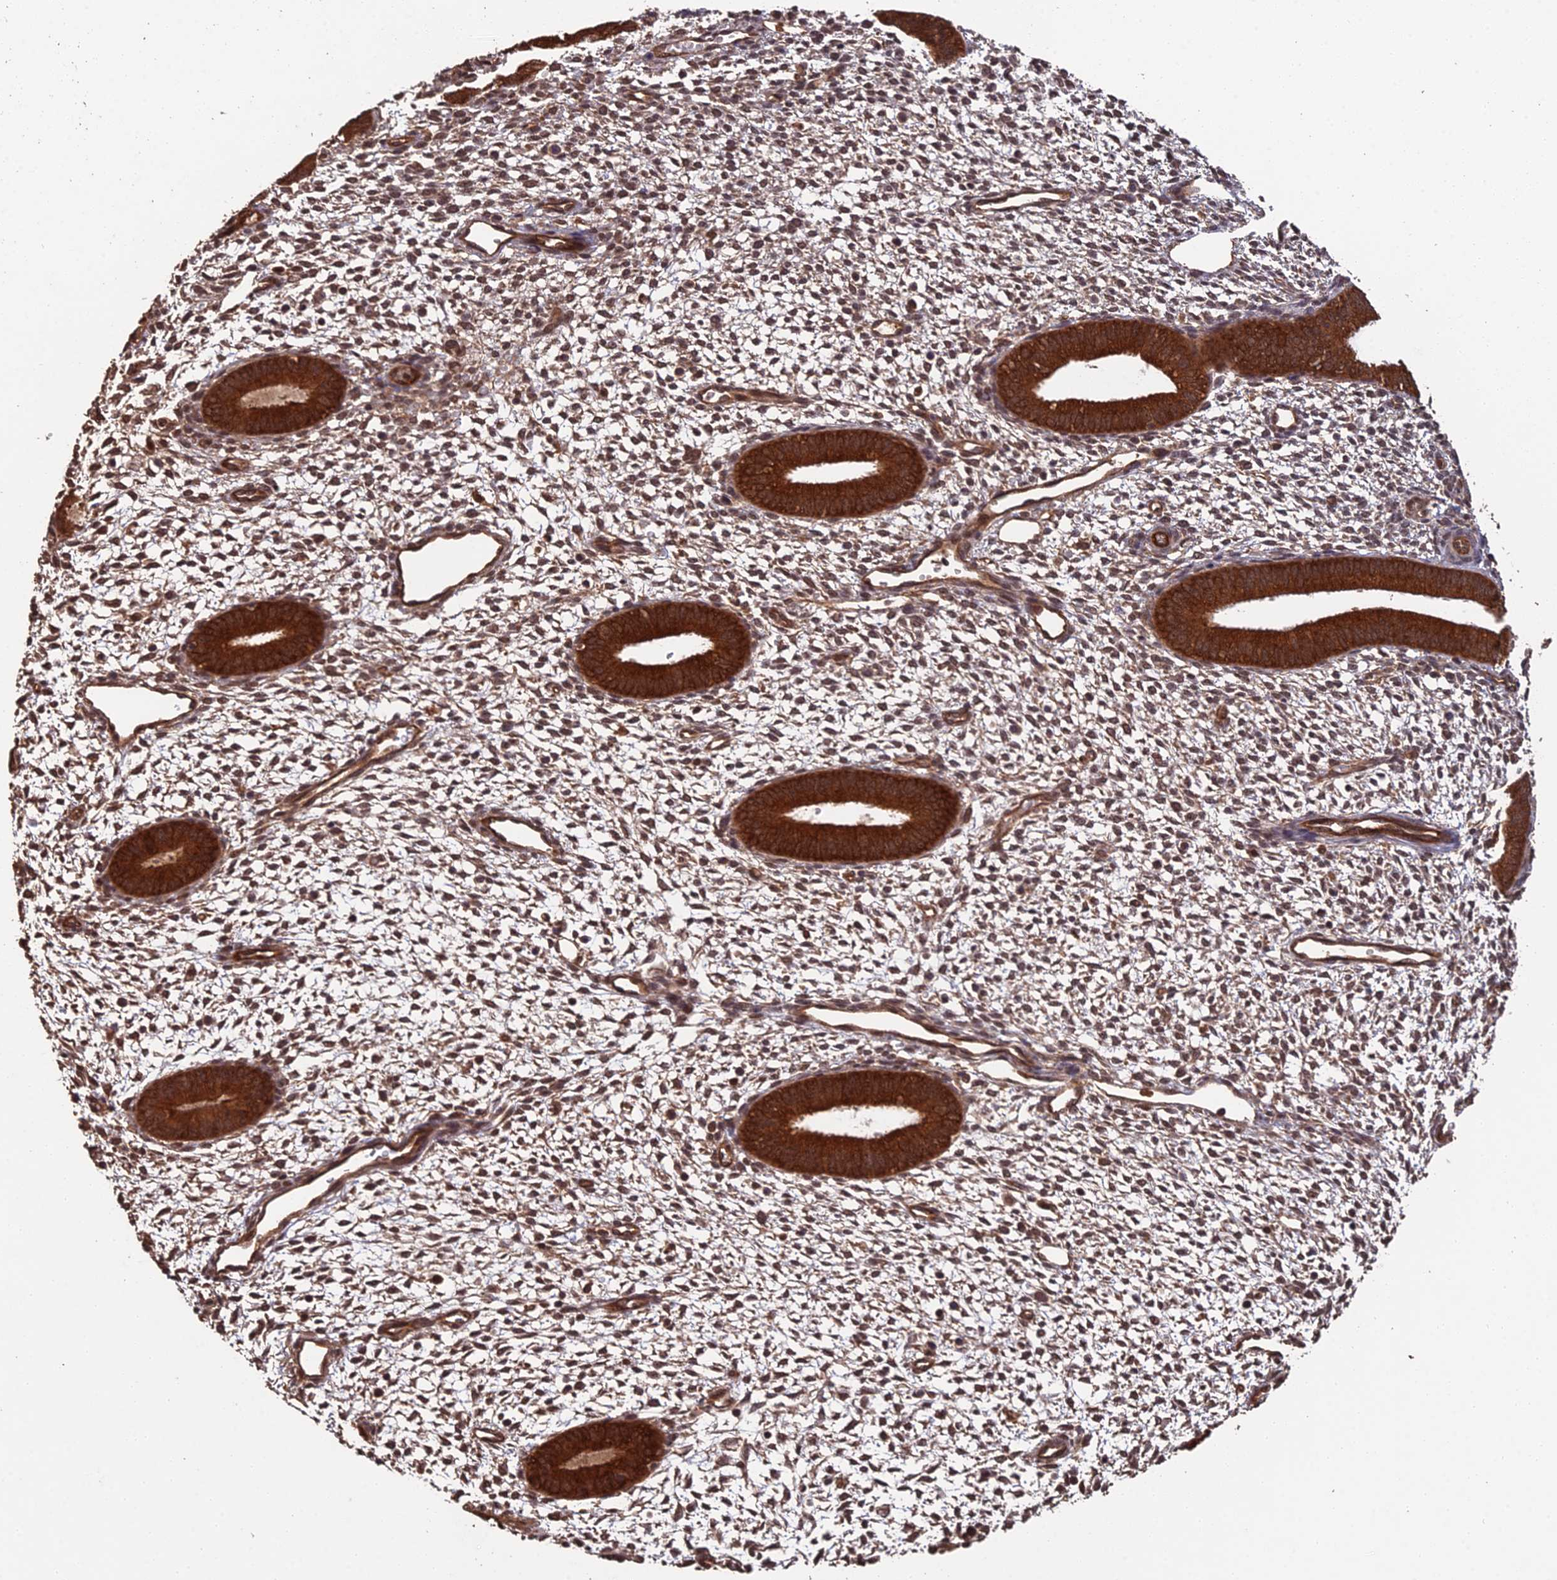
{"staining": {"intensity": "moderate", "quantity": "25%-75%", "location": "nuclear"}, "tissue": "endometrium", "cell_type": "Cells in endometrial stroma", "image_type": "normal", "snomed": [{"axis": "morphology", "description": "Normal tissue, NOS"}, {"axis": "topography", "description": "Endometrium"}], "caption": "The photomicrograph demonstrates immunohistochemical staining of unremarkable endometrium. There is moderate nuclear staining is identified in approximately 25%-75% of cells in endometrial stroma. The staining was performed using DAB (3,3'-diaminobenzidine) to visualize the protein expression in brown, while the nuclei were stained in blue with hematoxylin (Magnification: 20x).", "gene": "RALGAPA2", "patient": {"sex": "female", "age": 46}}